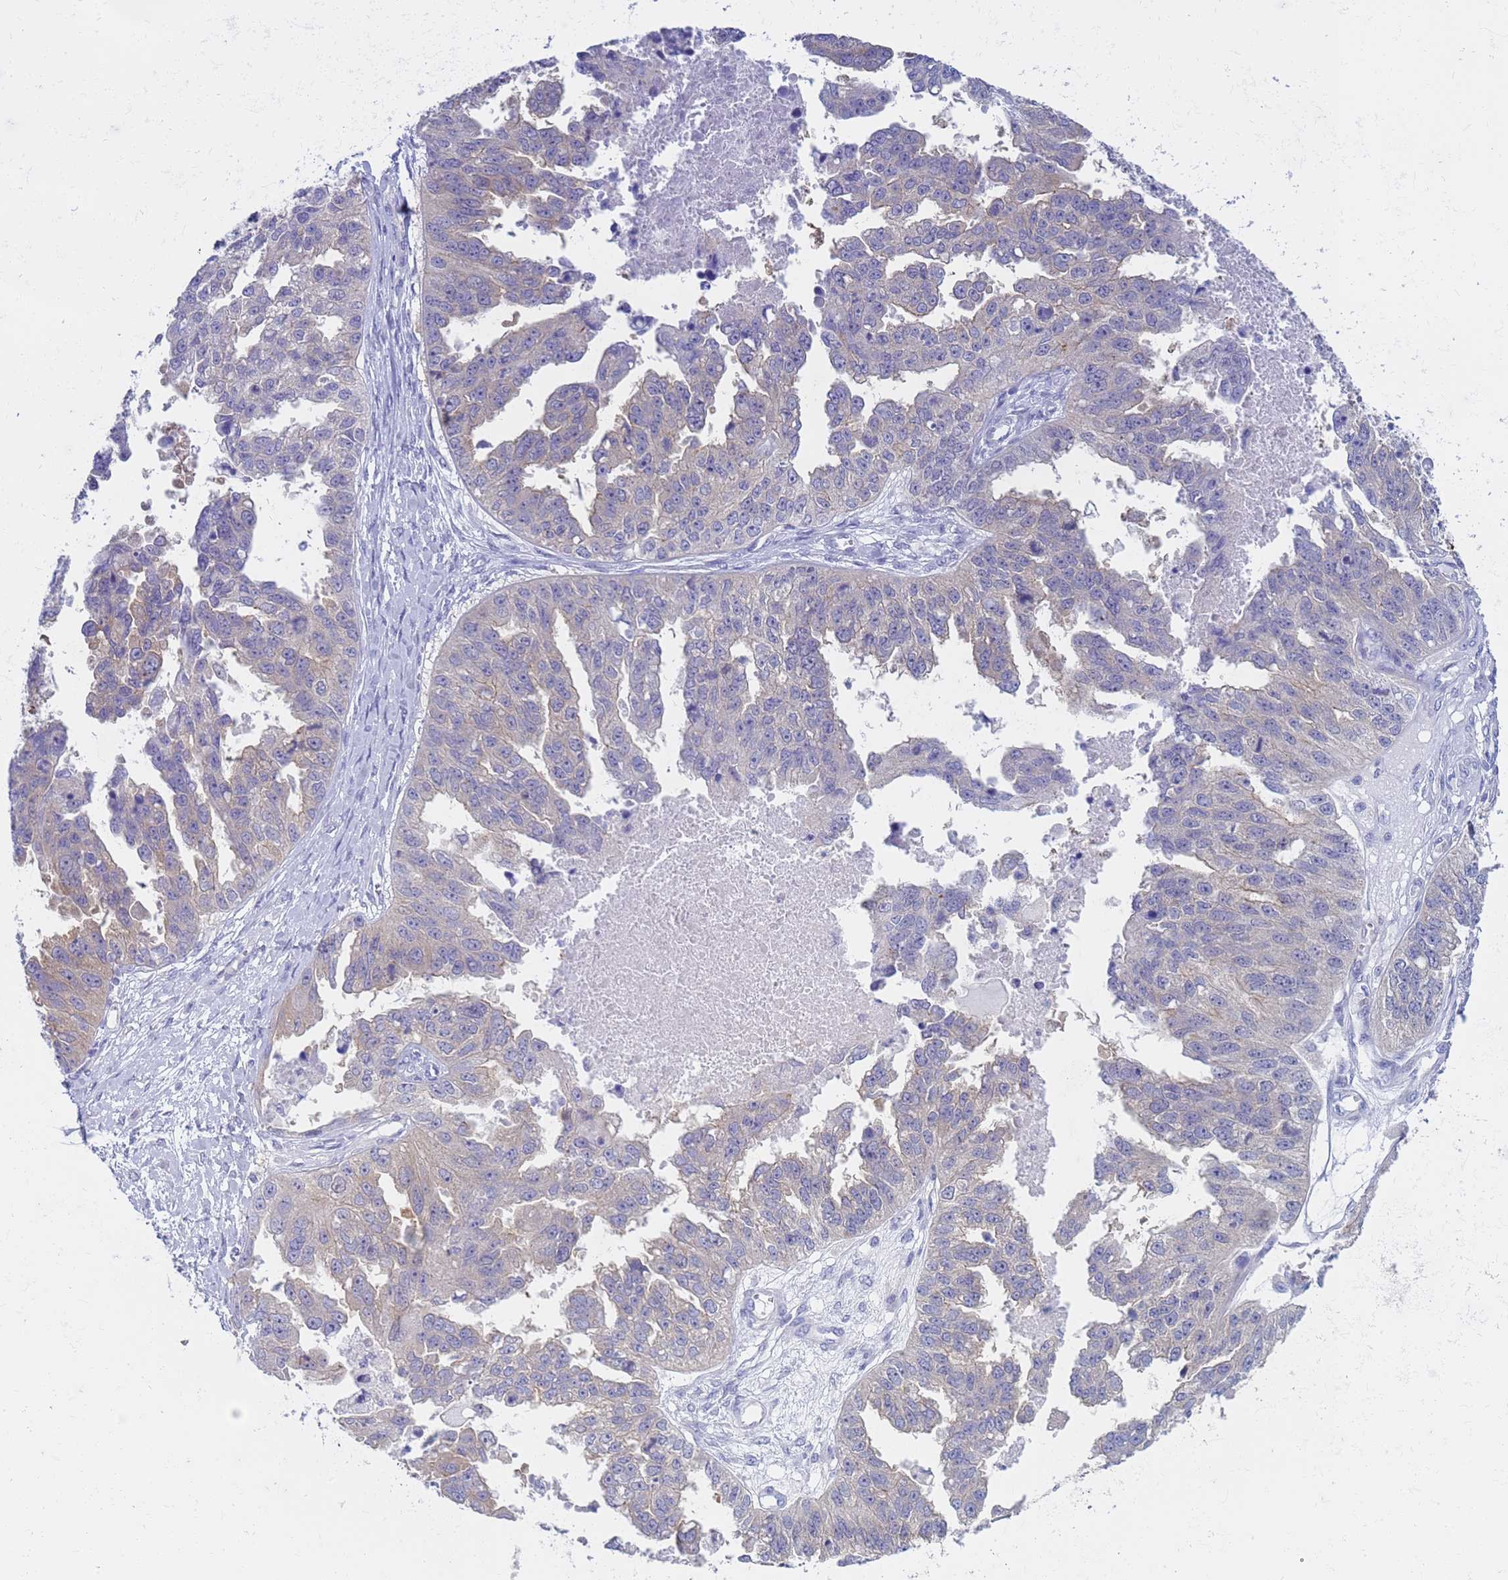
{"staining": {"intensity": "negative", "quantity": "none", "location": "none"}, "tissue": "ovarian cancer", "cell_type": "Tumor cells", "image_type": "cancer", "snomed": [{"axis": "morphology", "description": "Cystadenocarcinoma, serous, NOS"}, {"axis": "topography", "description": "Ovary"}], "caption": "IHC of human serous cystadenocarcinoma (ovarian) displays no positivity in tumor cells.", "gene": "CAPN7", "patient": {"sex": "female", "age": 58}}